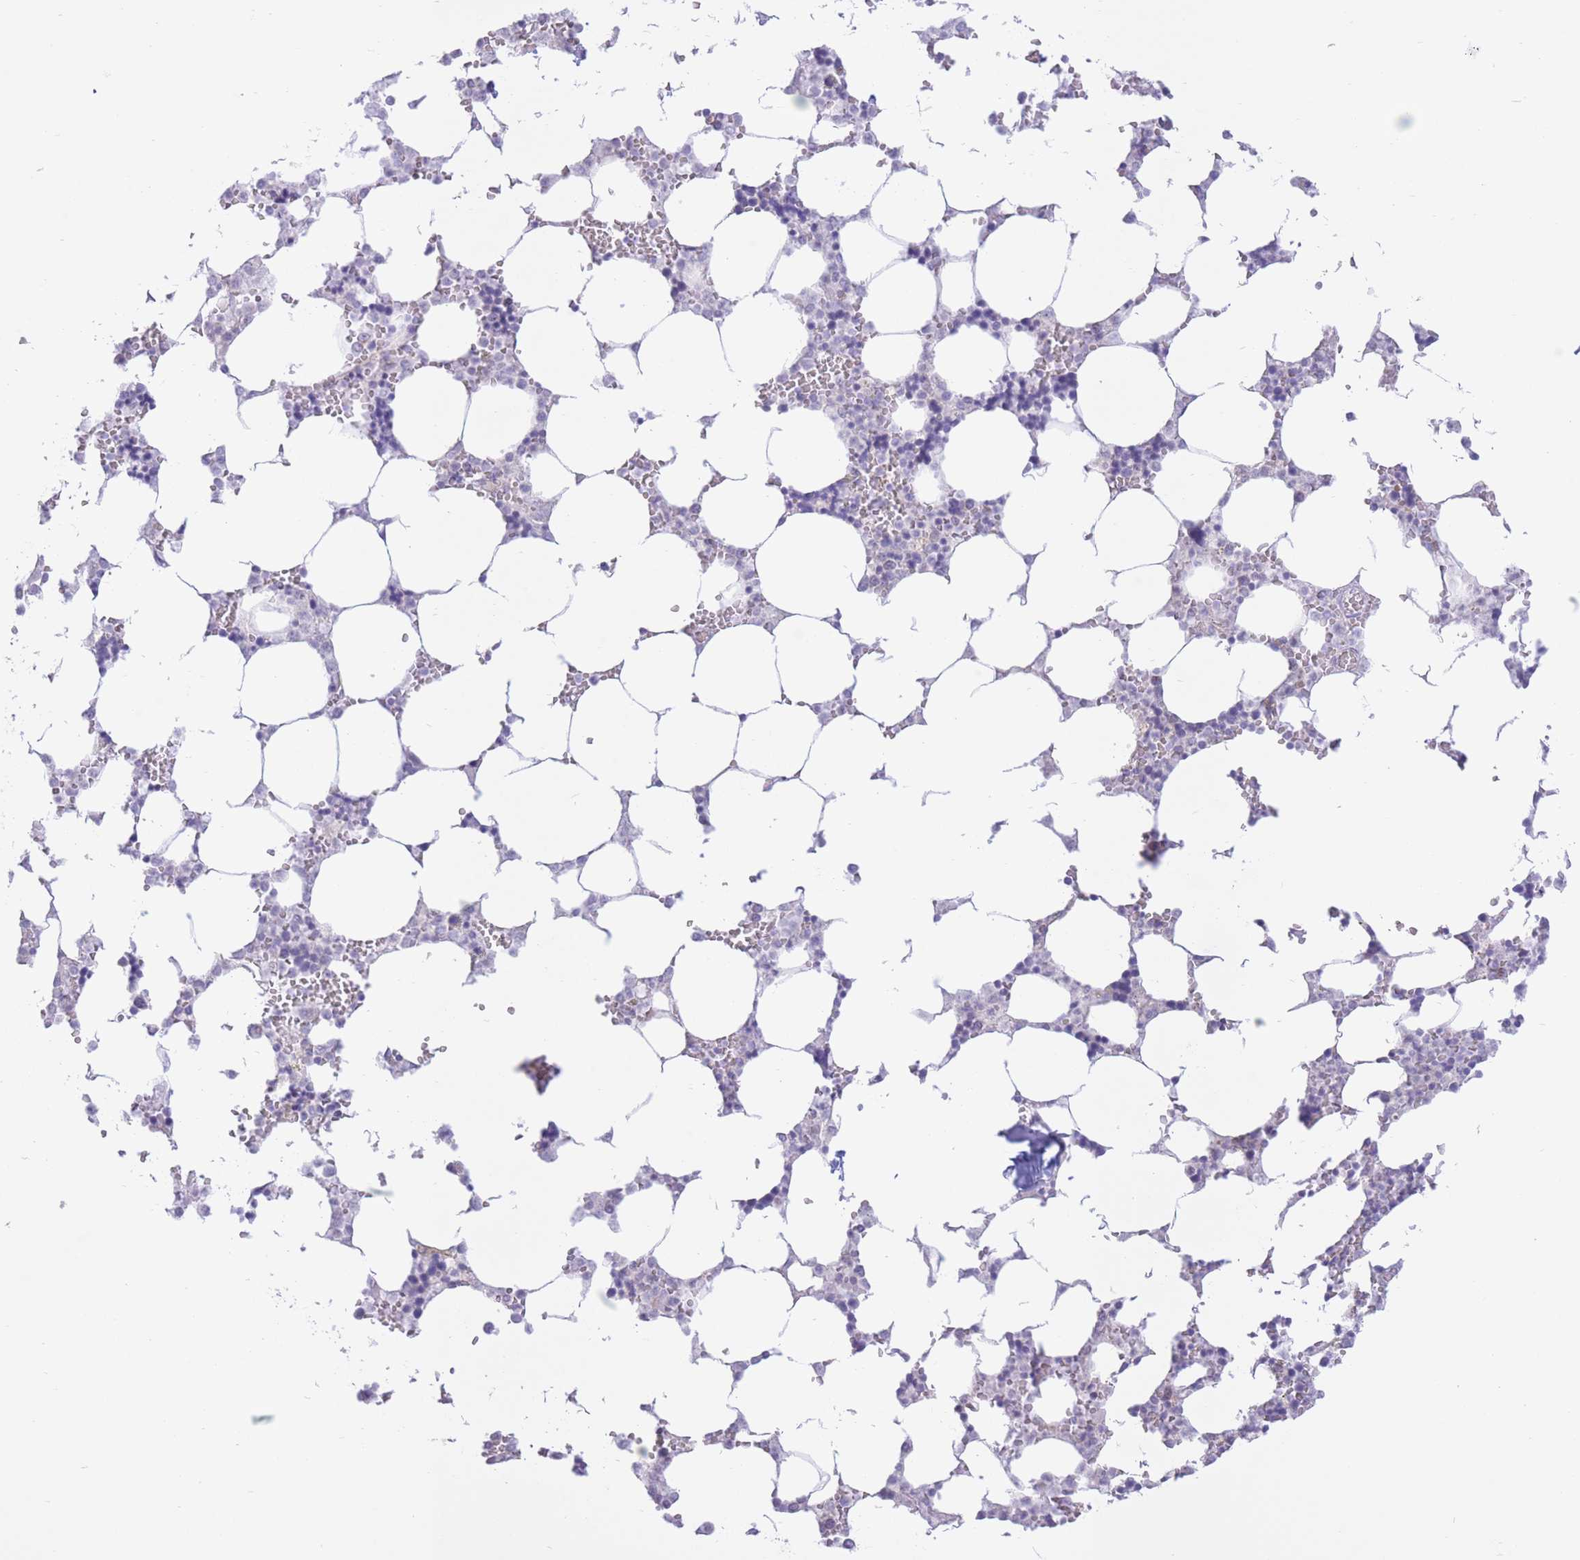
{"staining": {"intensity": "negative", "quantity": "none", "location": "none"}, "tissue": "bone marrow", "cell_type": "Hematopoietic cells", "image_type": "normal", "snomed": [{"axis": "morphology", "description": "Normal tissue, NOS"}, {"axis": "topography", "description": "Bone marrow"}], "caption": "Immunohistochemistry (IHC) micrograph of benign bone marrow stained for a protein (brown), which reveals no staining in hematopoietic cells.", "gene": "MRPS31", "patient": {"sex": "male", "age": 64}}